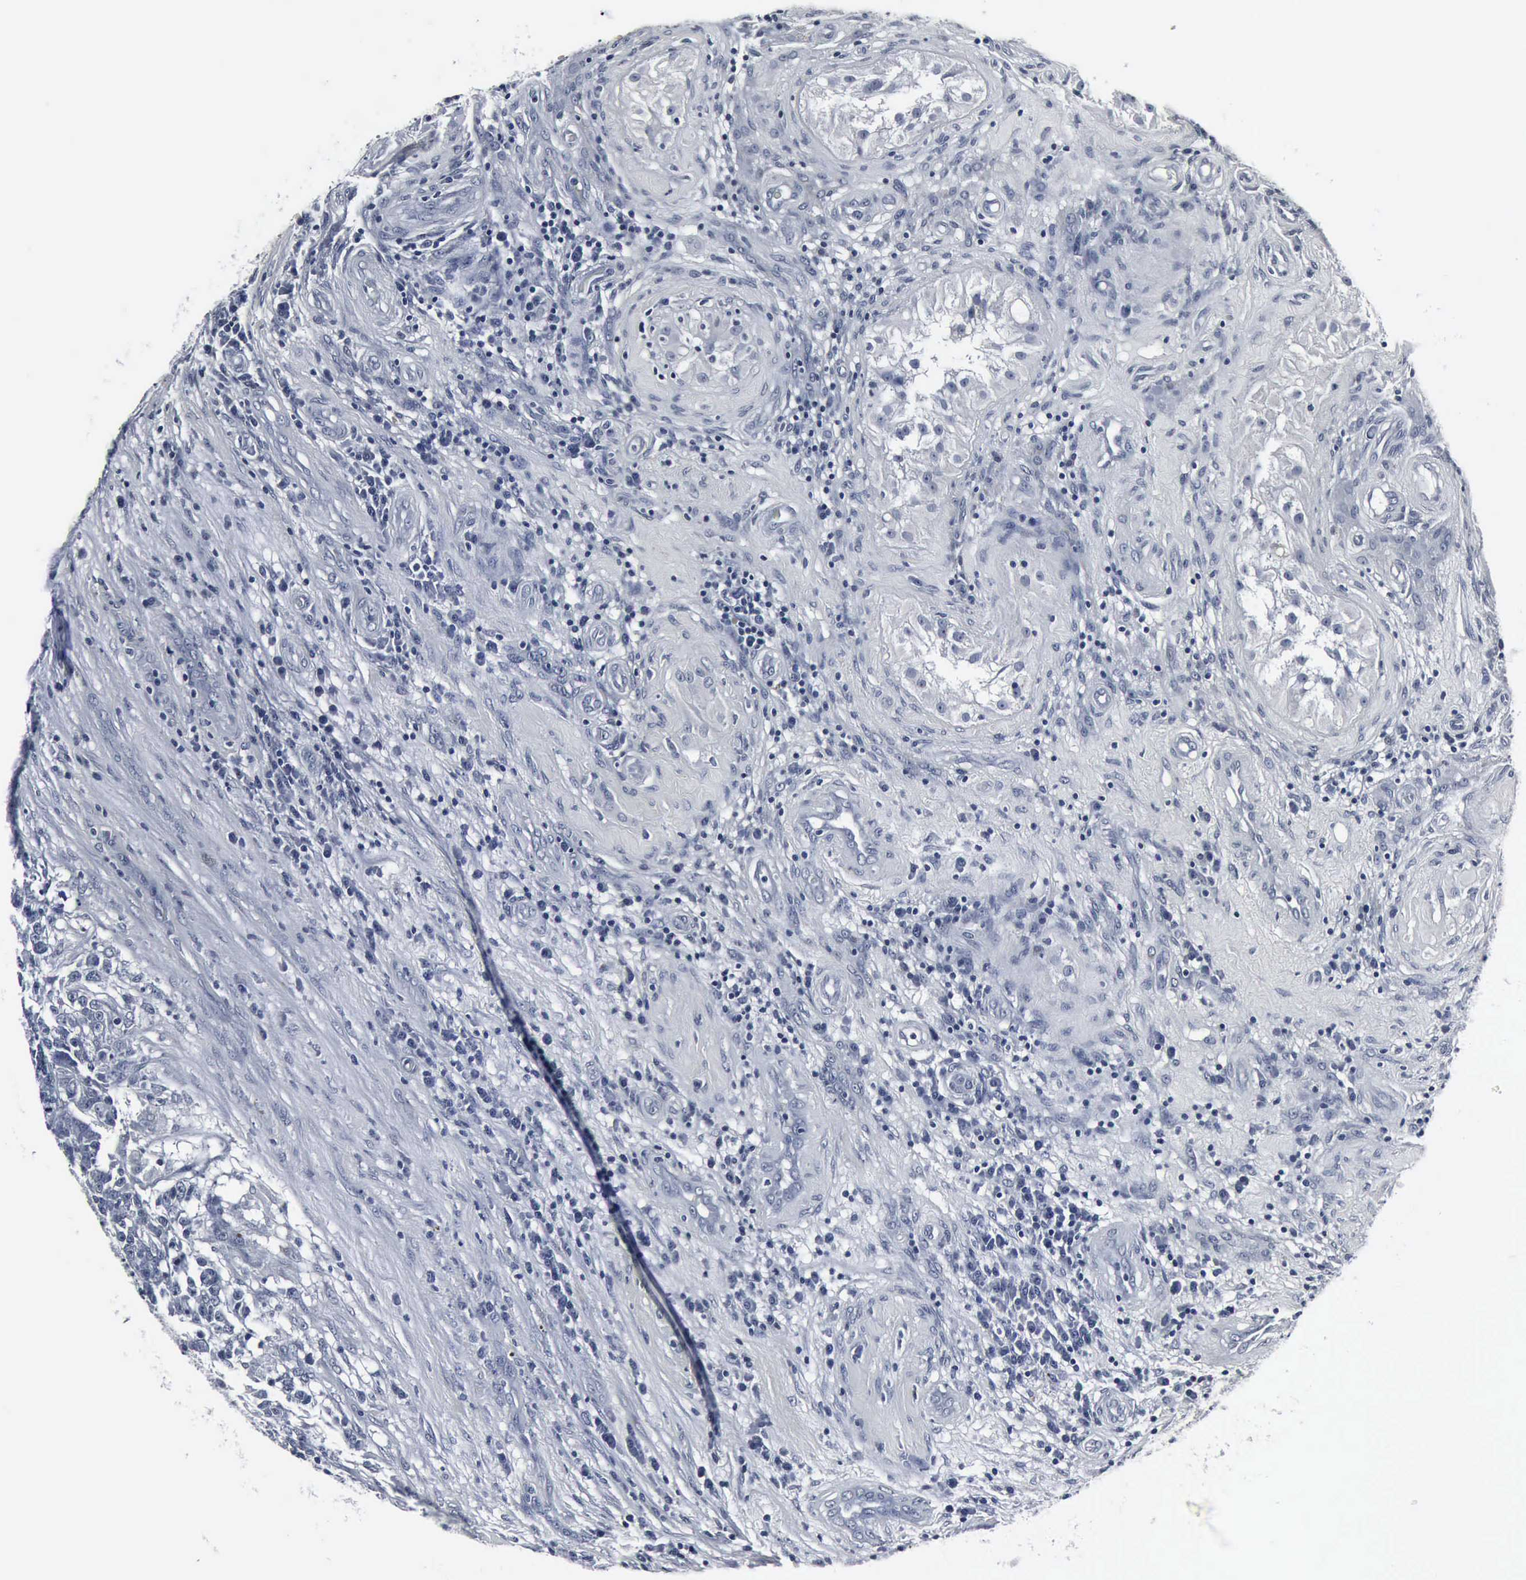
{"staining": {"intensity": "negative", "quantity": "none", "location": "none"}, "tissue": "testis cancer", "cell_type": "Tumor cells", "image_type": "cancer", "snomed": [{"axis": "morphology", "description": "Carcinoma, Embryonal, NOS"}, {"axis": "topography", "description": "Testis"}], "caption": "Immunohistochemistry (IHC) micrograph of neoplastic tissue: human embryonal carcinoma (testis) stained with DAB exhibits no significant protein expression in tumor cells. (Stains: DAB immunohistochemistry with hematoxylin counter stain, Microscopy: brightfield microscopy at high magnification).", "gene": "SNAP25", "patient": {"sex": "male", "age": 26}}